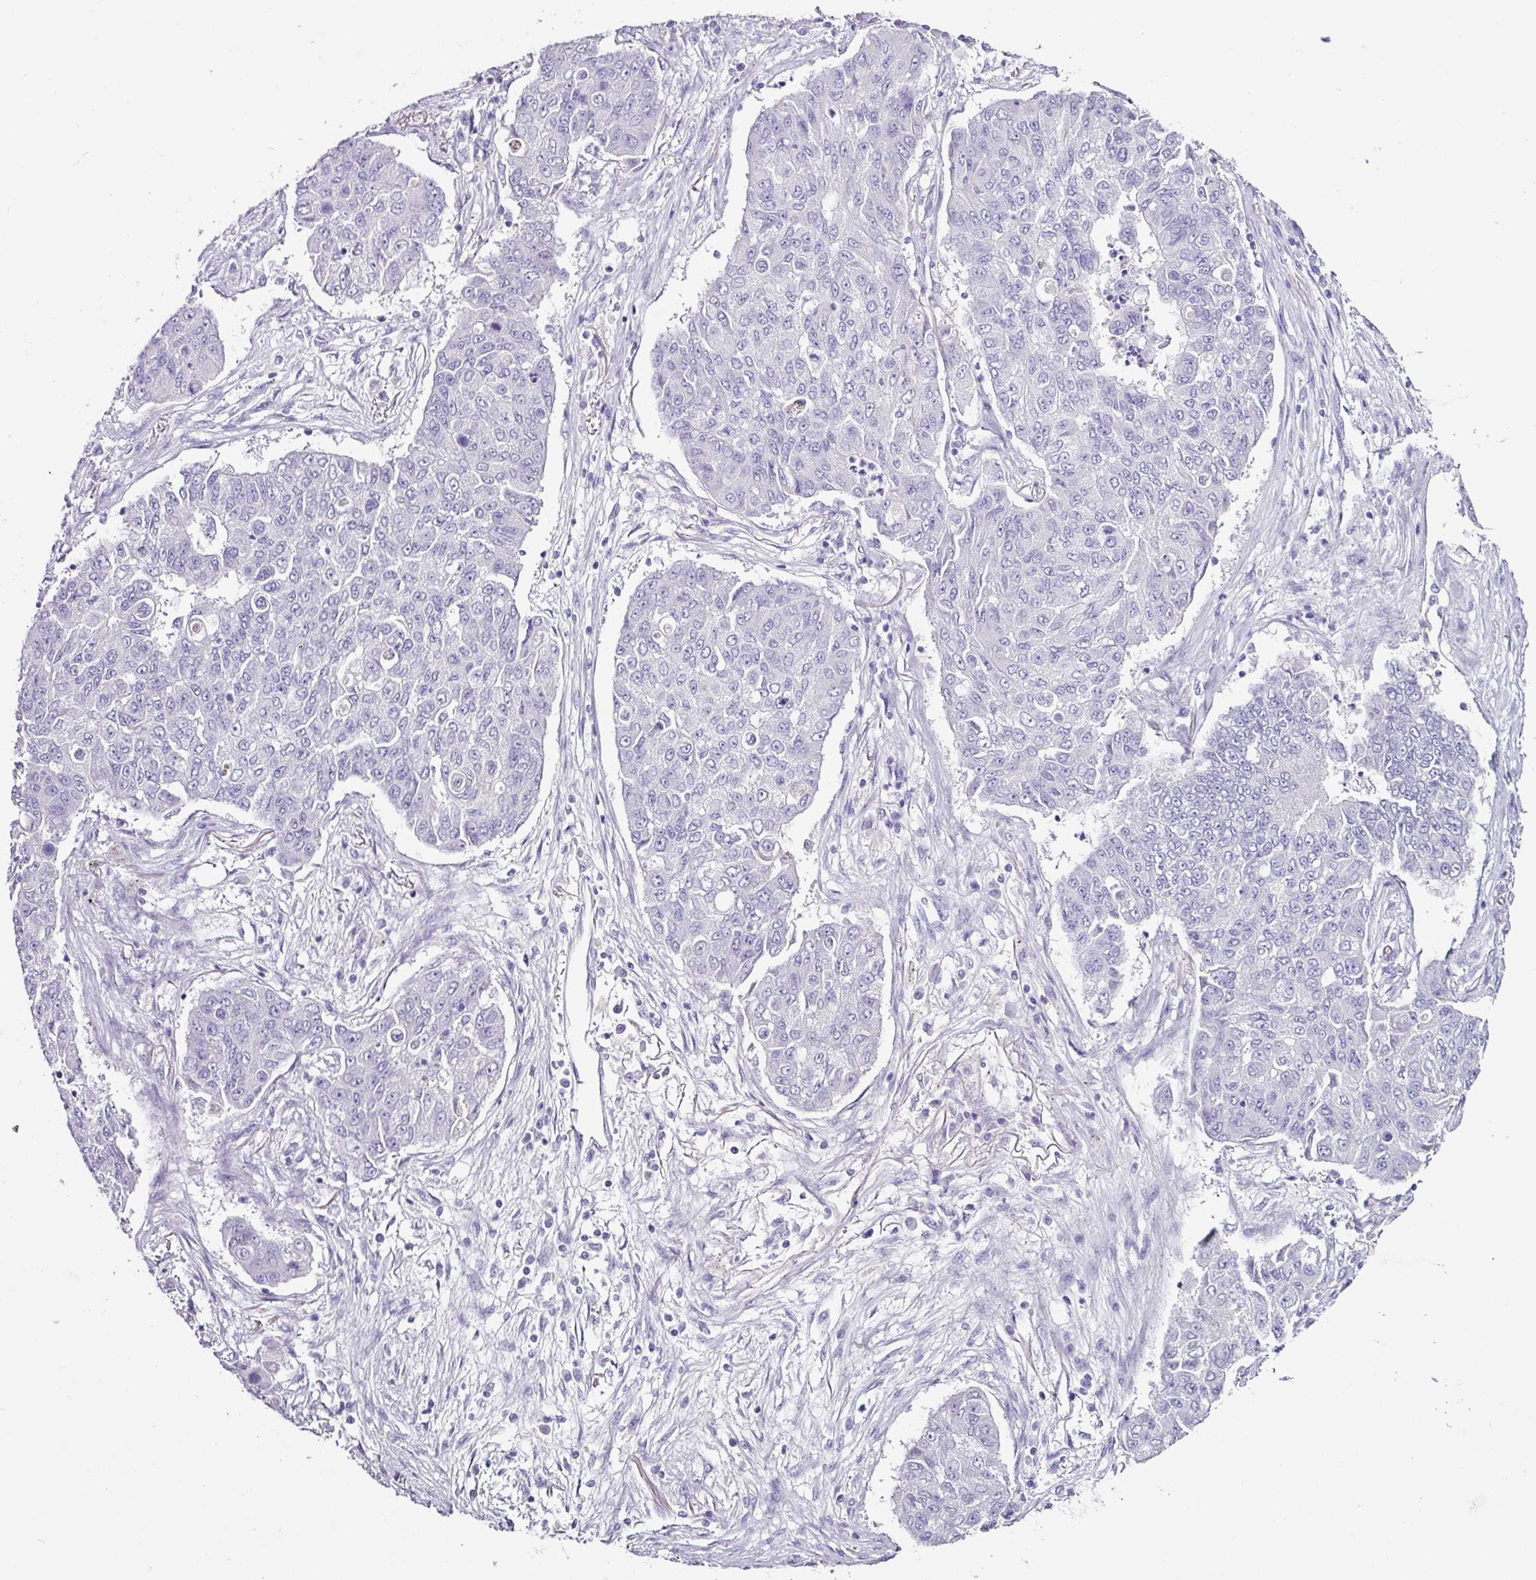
{"staining": {"intensity": "negative", "quantity": "none", "location": "none"}, "tissue": "lung cancer", "cell_type": "Tumor cells", "image_type": "cancer", "snomed": [{"axis": "morphology", "description": "Squamous cell carcinoma, NOS"}, {"axis": "topography", "description": "Lung"}], "caption": "This is a photomicrograph of IHC staining of squamous cell carcinoma (lung), which shows no positivity in tumor cells.", "gene": "GLP2R", "patient": {"sex": "male", "age": 74}}